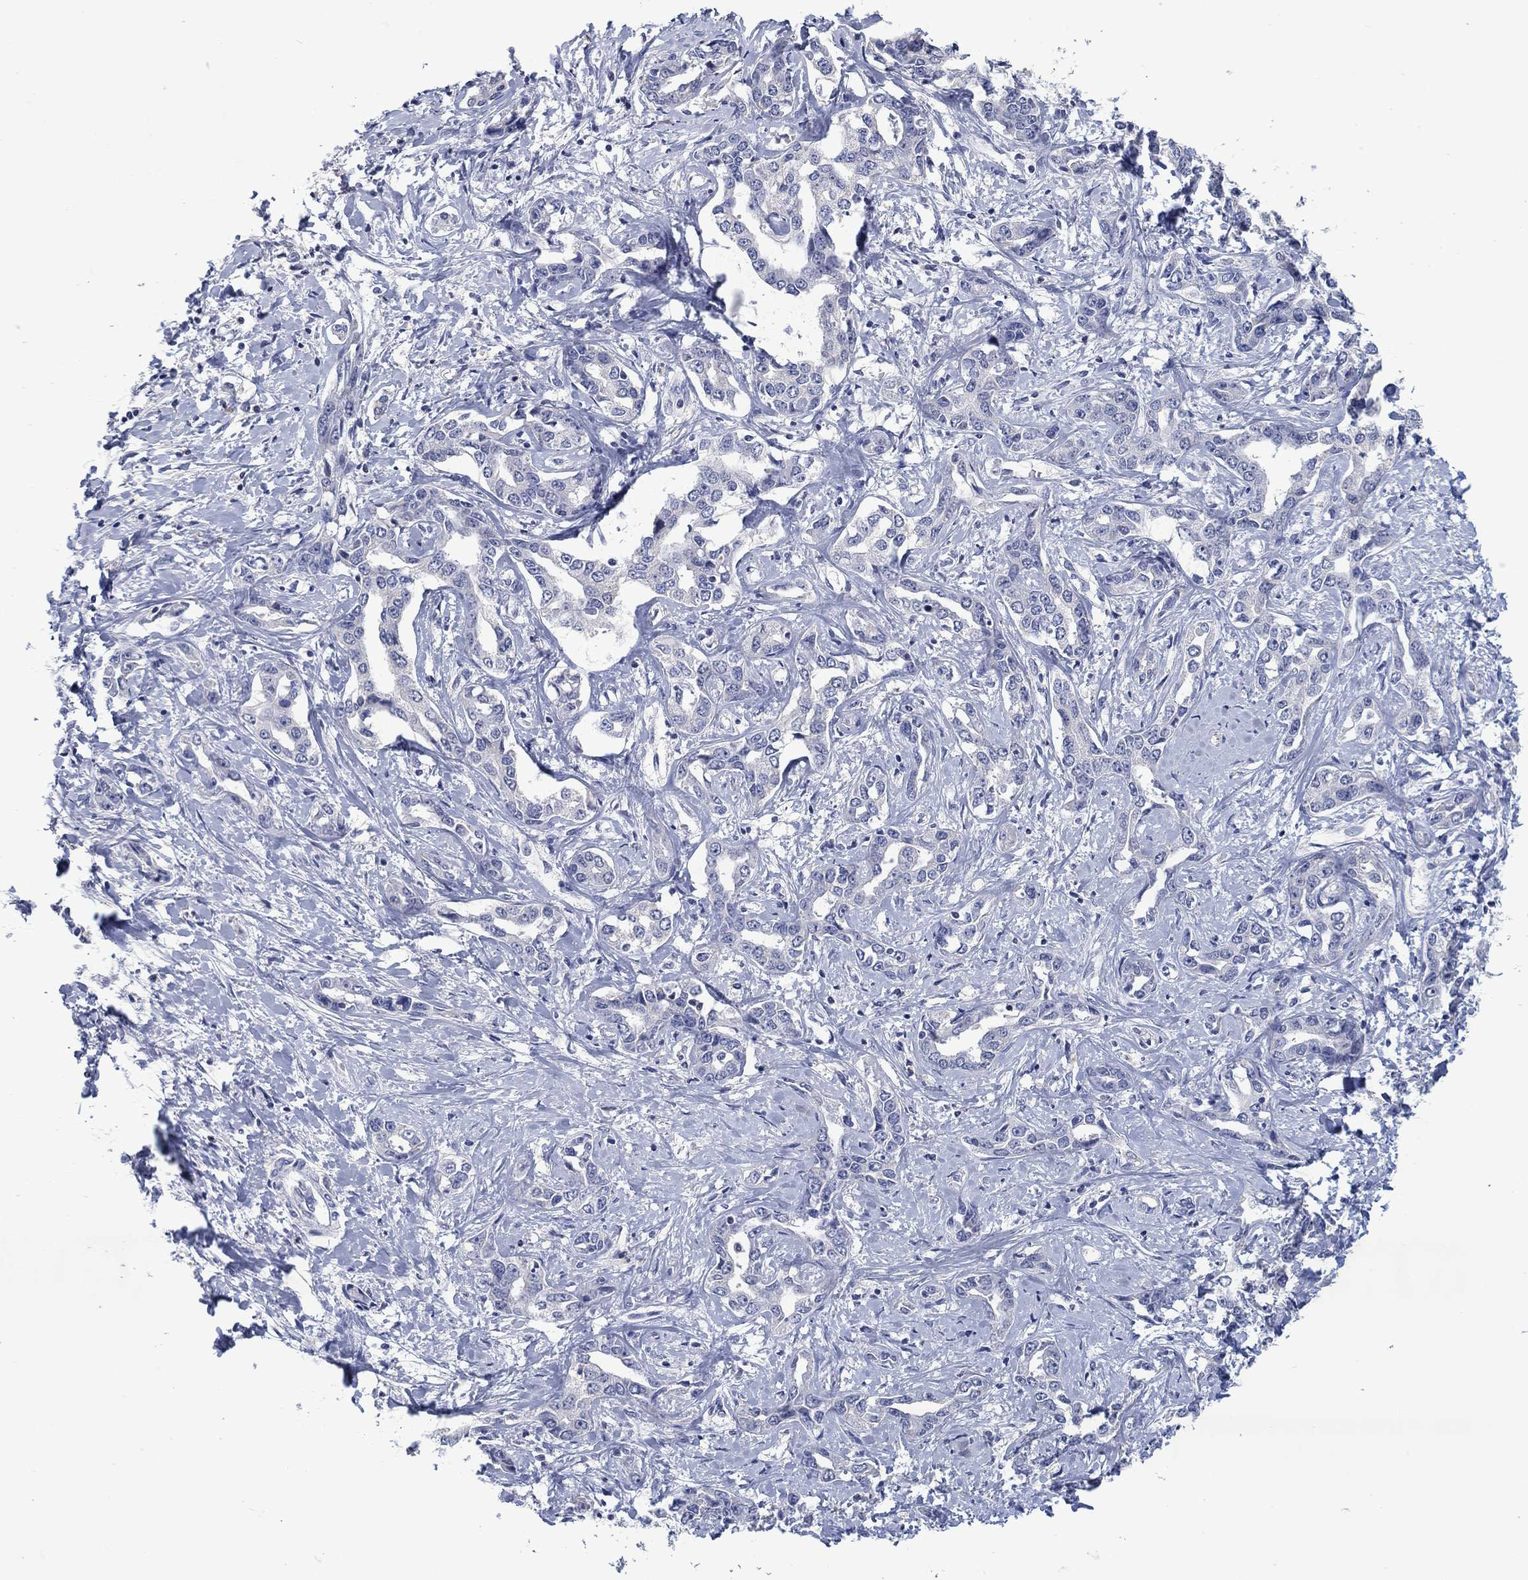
{"staining": {"intensity": "negative", "quantity": "none", "location": "none"}, "tissue": "liver cancer", "cell_type": "Tumor cells", "image_type": "cancer", "snomed": [{"axis": "morphology", "description": "Cholangiocarcinoma"}, {"axis": "topography", "description": "Liver"}], "caption": "Immunohistochemical staining of liver cancer demonstrates no significant positivity in tumor cells. (DAB immunohistochemistry (IHC) with hematoxylin counter stain).", "gene": "FER1L6", "patient": {"sex": "male", "age": 59}}